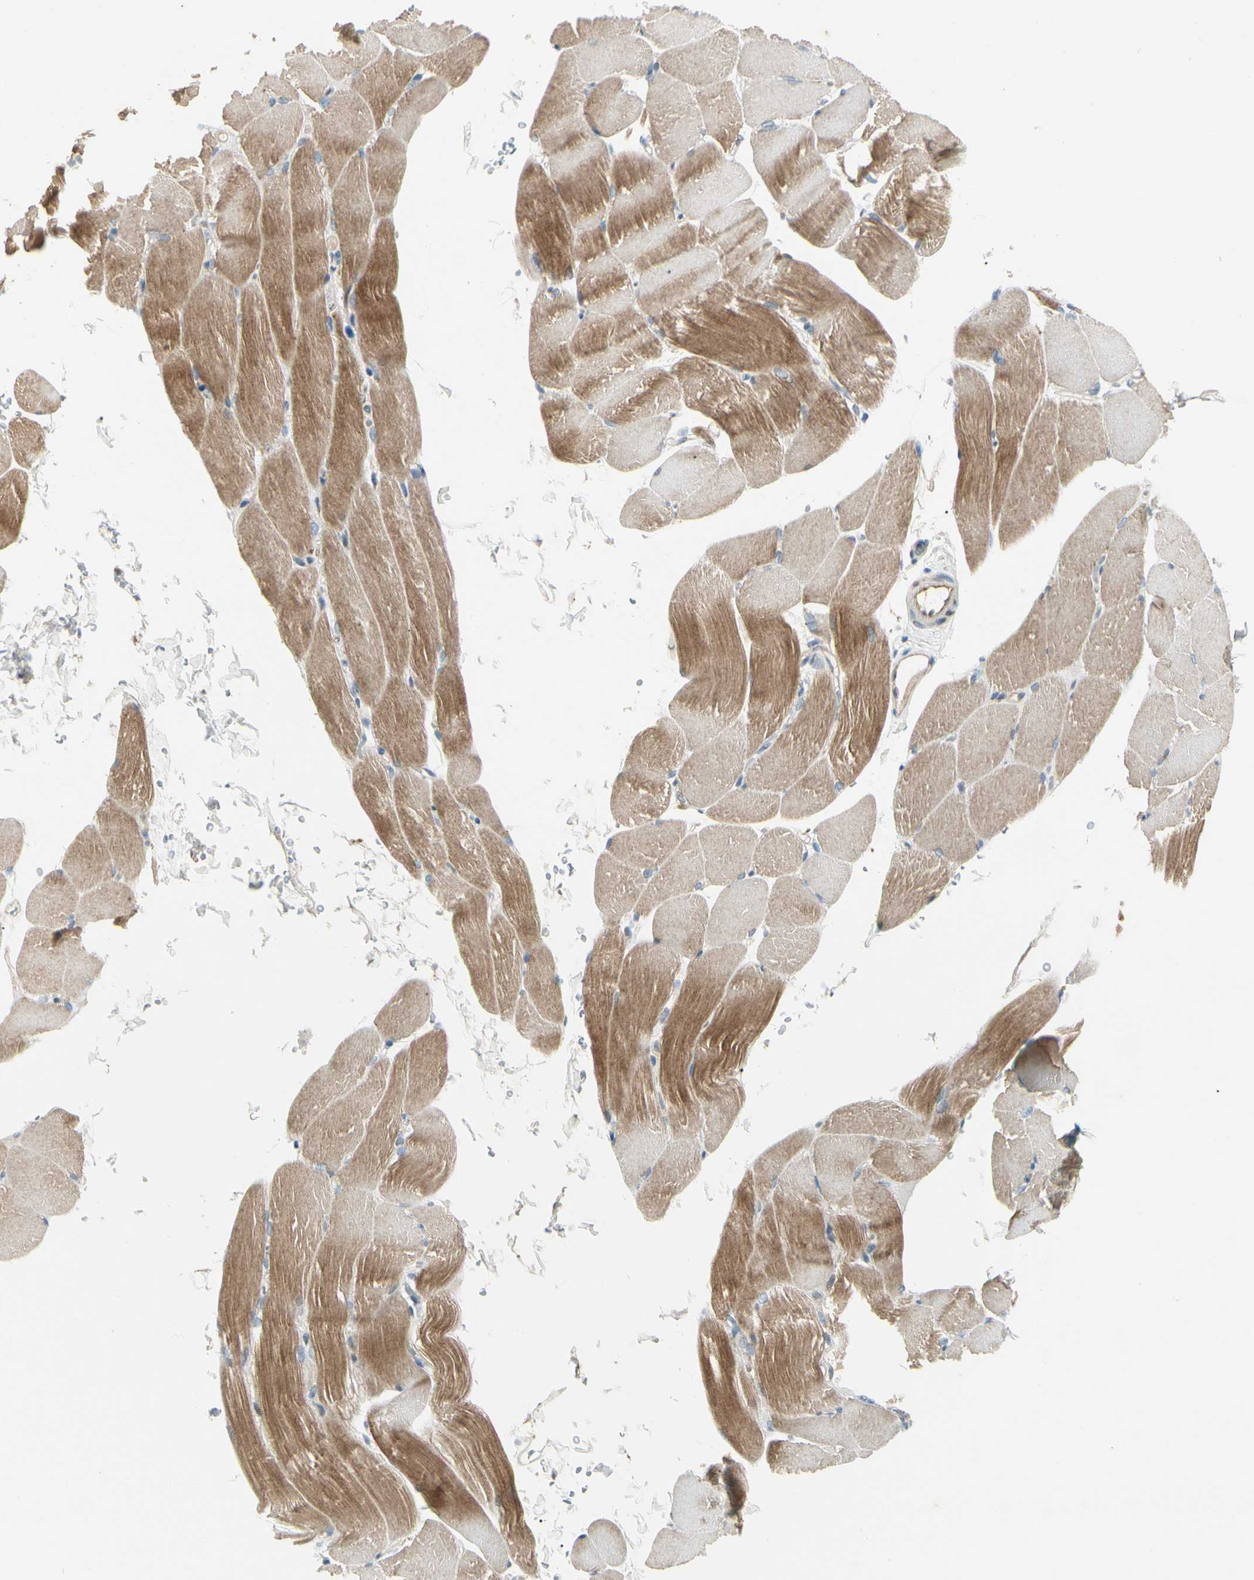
{"staining": {"intensity": "moderate", "quantity": "25%-75%", "location": "cytoplasmic/membranous"}, "tissue": "skeletal muscle", "cell_type": "Myocytes", "image_type": "normal", "snomed": [{"axis": "morphology", "description": "Normal tissue, NOS"}, {"axis": "topography", "description": "Skeletal muscle"}, {"axis": "topography", "description": "Parathyroid gland"}], "caption": "Protein expression analysis of benign skeletal muscle demonstrates moderate cytoplasmic/membranous positivity in about 25%-75% of myocytes.", "gene": "ABCA3", "patient": {"sex": "female", "age": 37}}